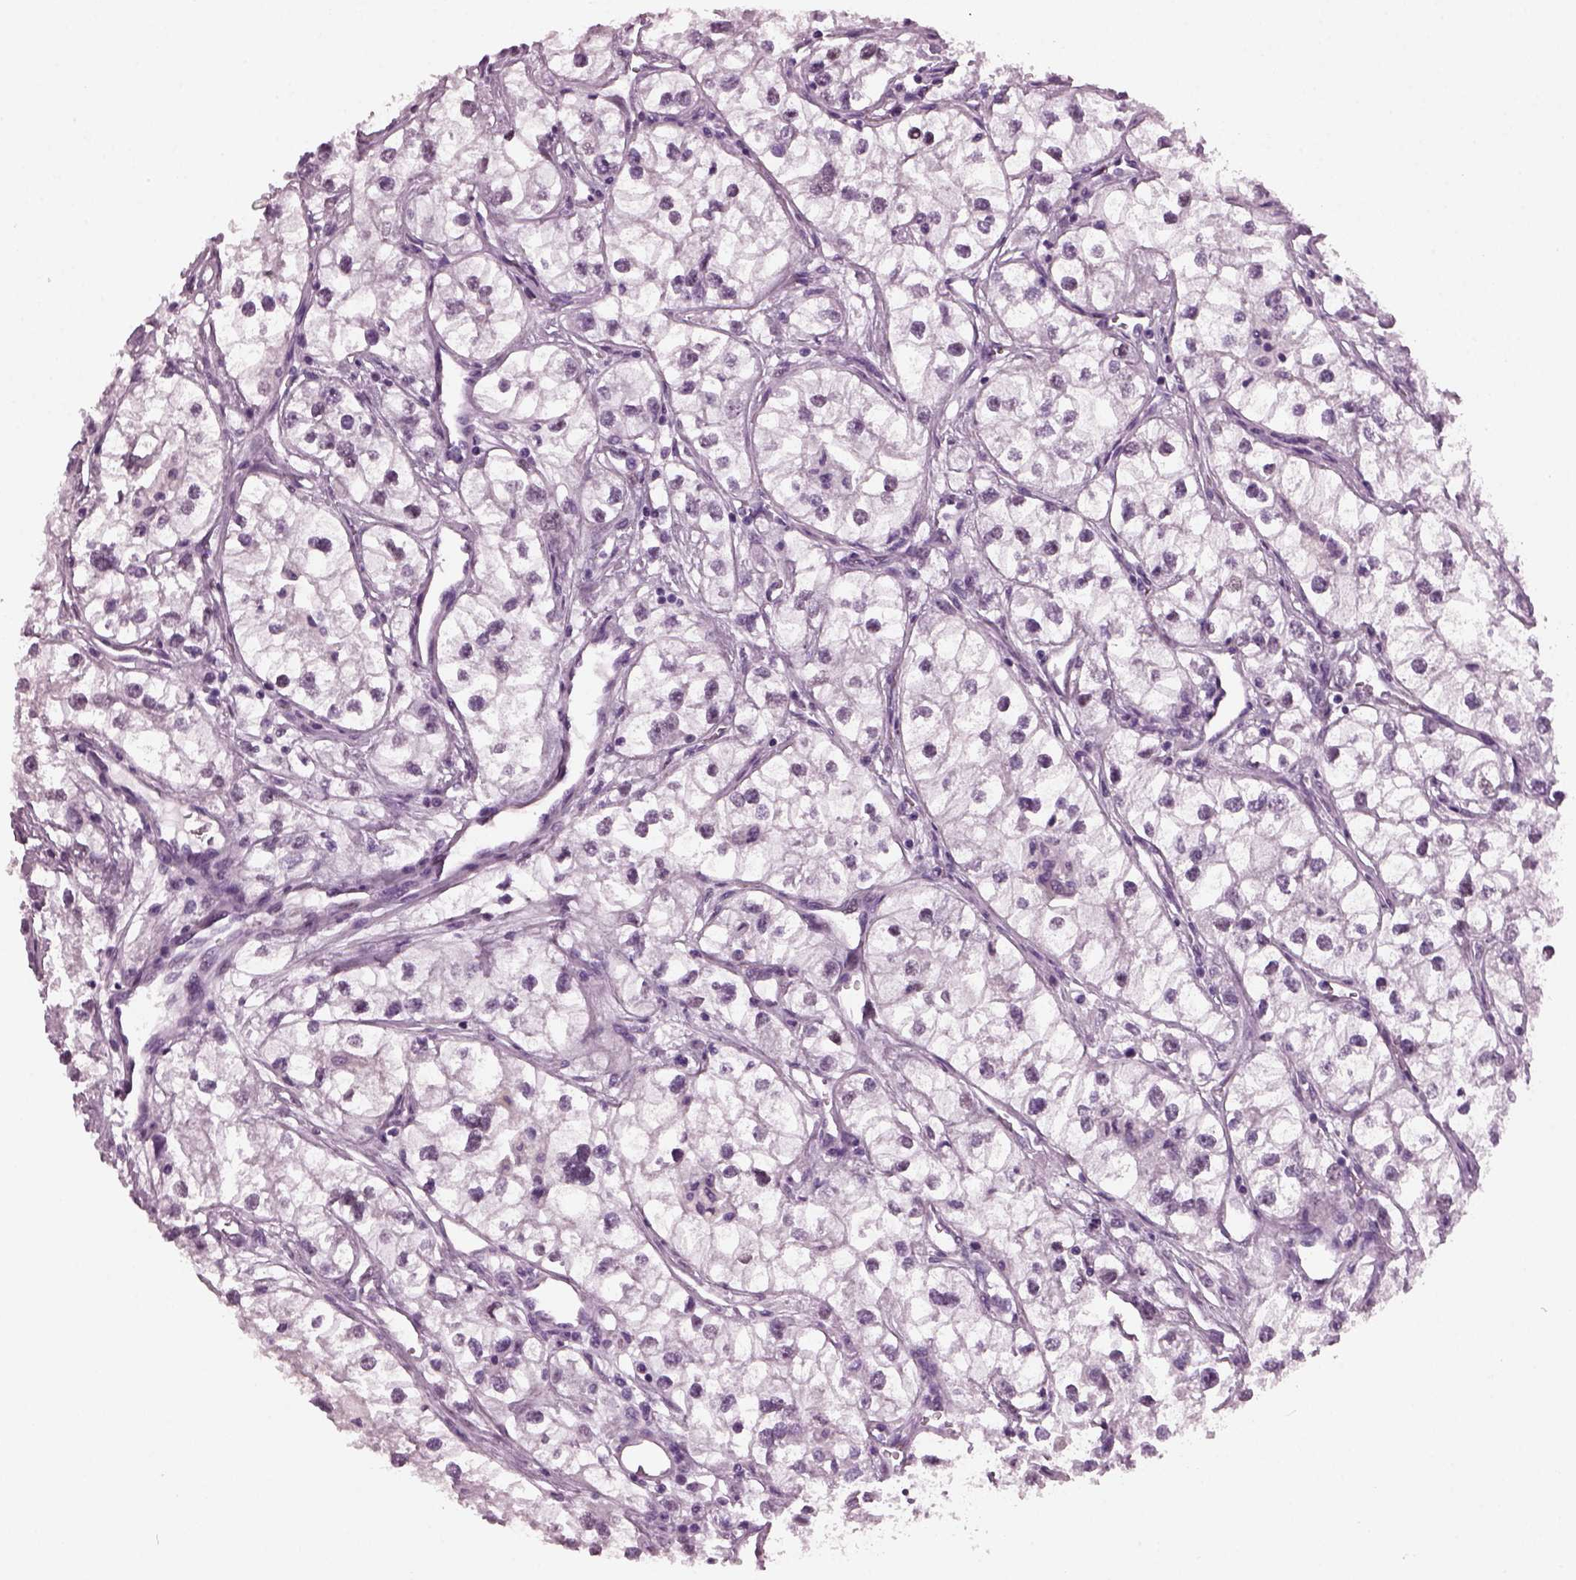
{"staining": {"intensity": "negative", "quantity": "none", "location": "none"}, "tissue": "renal cancer", "cell_type": "Tumor cells", "image_type": "cancer", "snomed": [{"axis": "morphology", "description": "Adenocarcinoma, NOS"}, {"axis": "topography", "description": "Kidney"}], "caption": "Immunohistochemistry (IHC) image of neoplastic tissue: human renal adenocarcinoma stained with DAB (3,3'-diaminobenzidine) displays no significant protein staining in tumor cells.", "gene": "KRTAP3-2", "patient": {"sex": "male", "age": 59}}